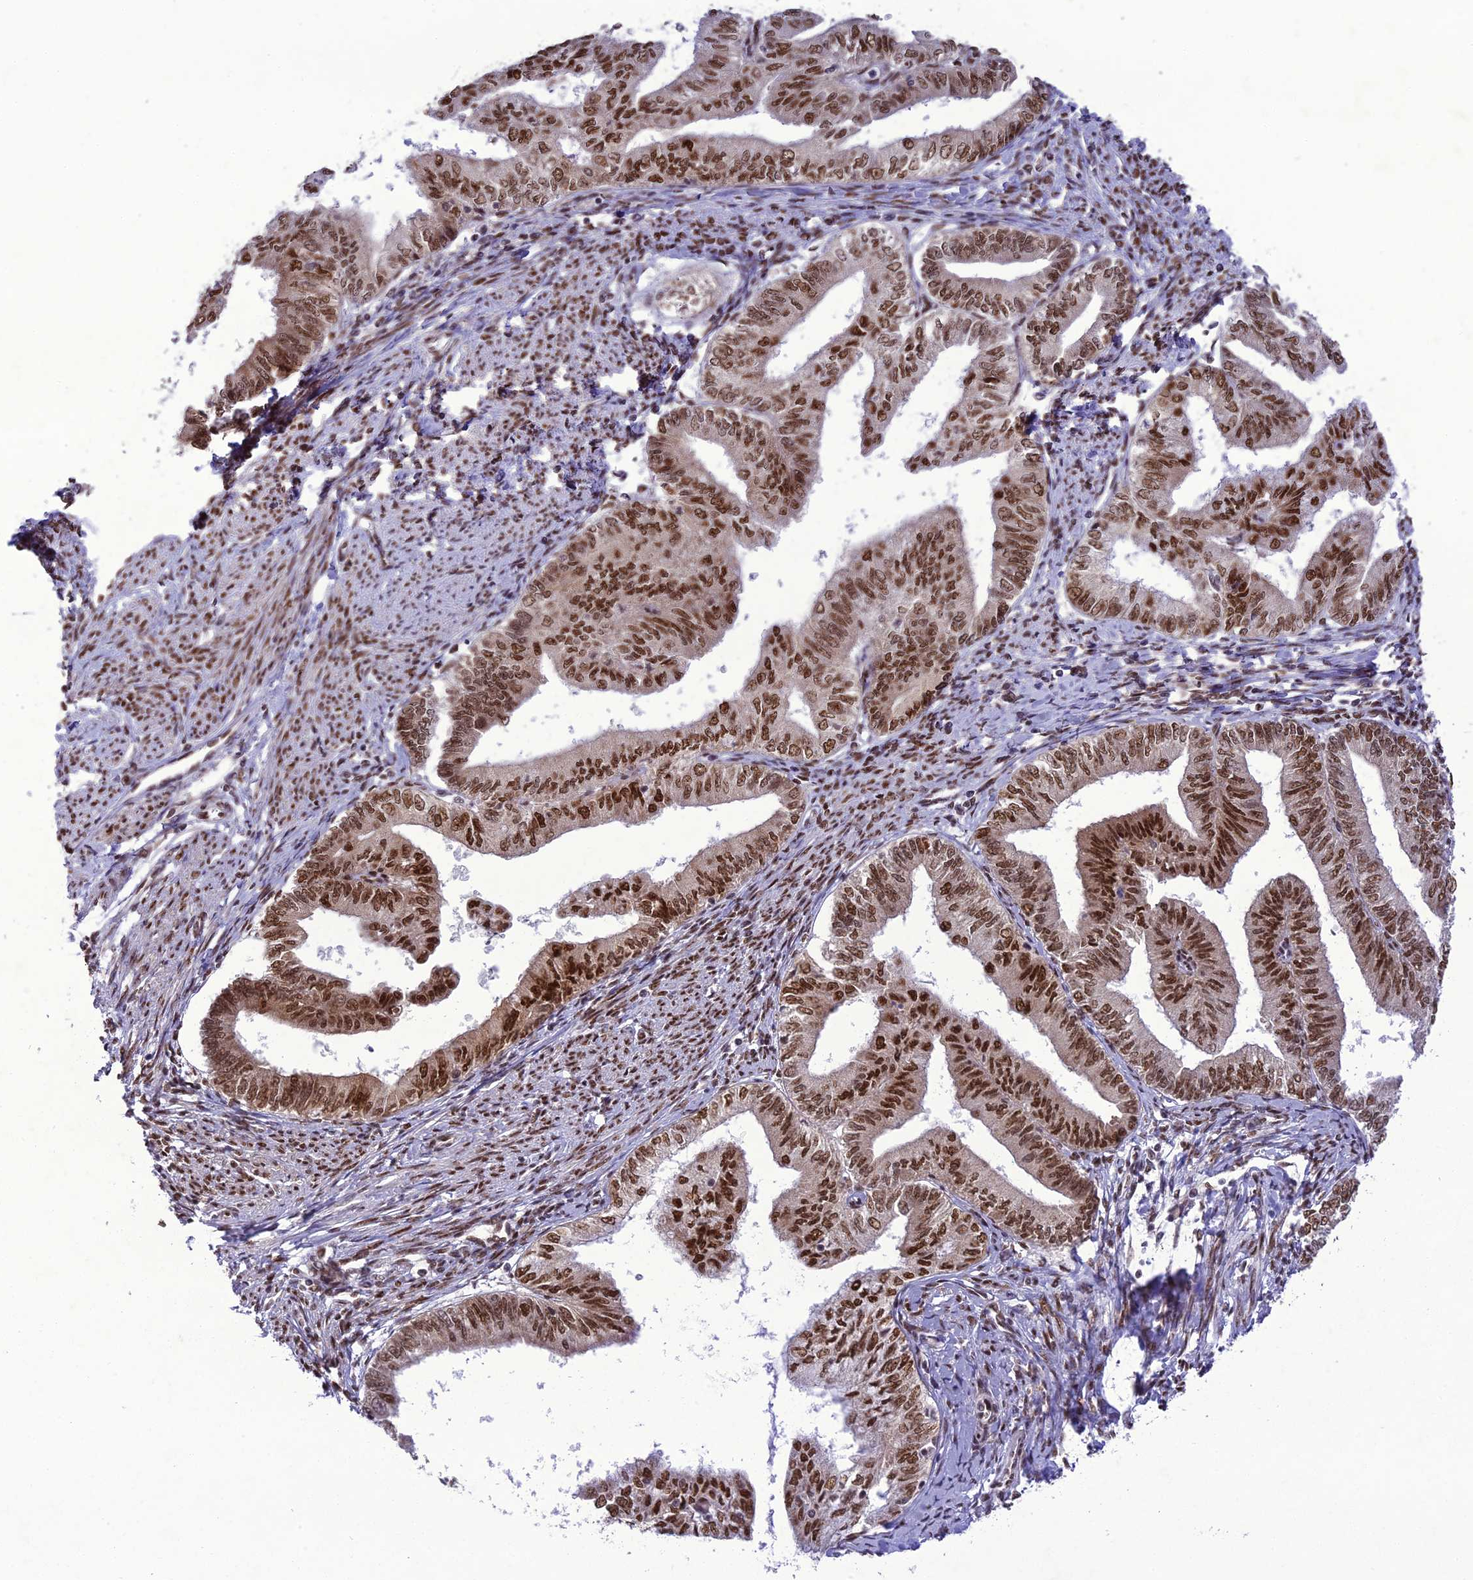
{"staining": {"intensity": "strong", "quantity": ">75%", "location": "nuclear"}, "tissue": "endometrial cancer", "cell_type": "Tumor cells", "image_type": "cancer", "snomed": [{"axis": "morphology", "description": "Adenocarcinoma, NOS"}, {"axis": "topography", "description": "Endometrium"}], "caption": "Brown immunohistochemical staining in human adenocarcinoma (endometrial) reveals strong nuclear positivity in about >75% of tumor cells.", "gene": "DDX1", "patient": {"sex": "female", "age": 66}}